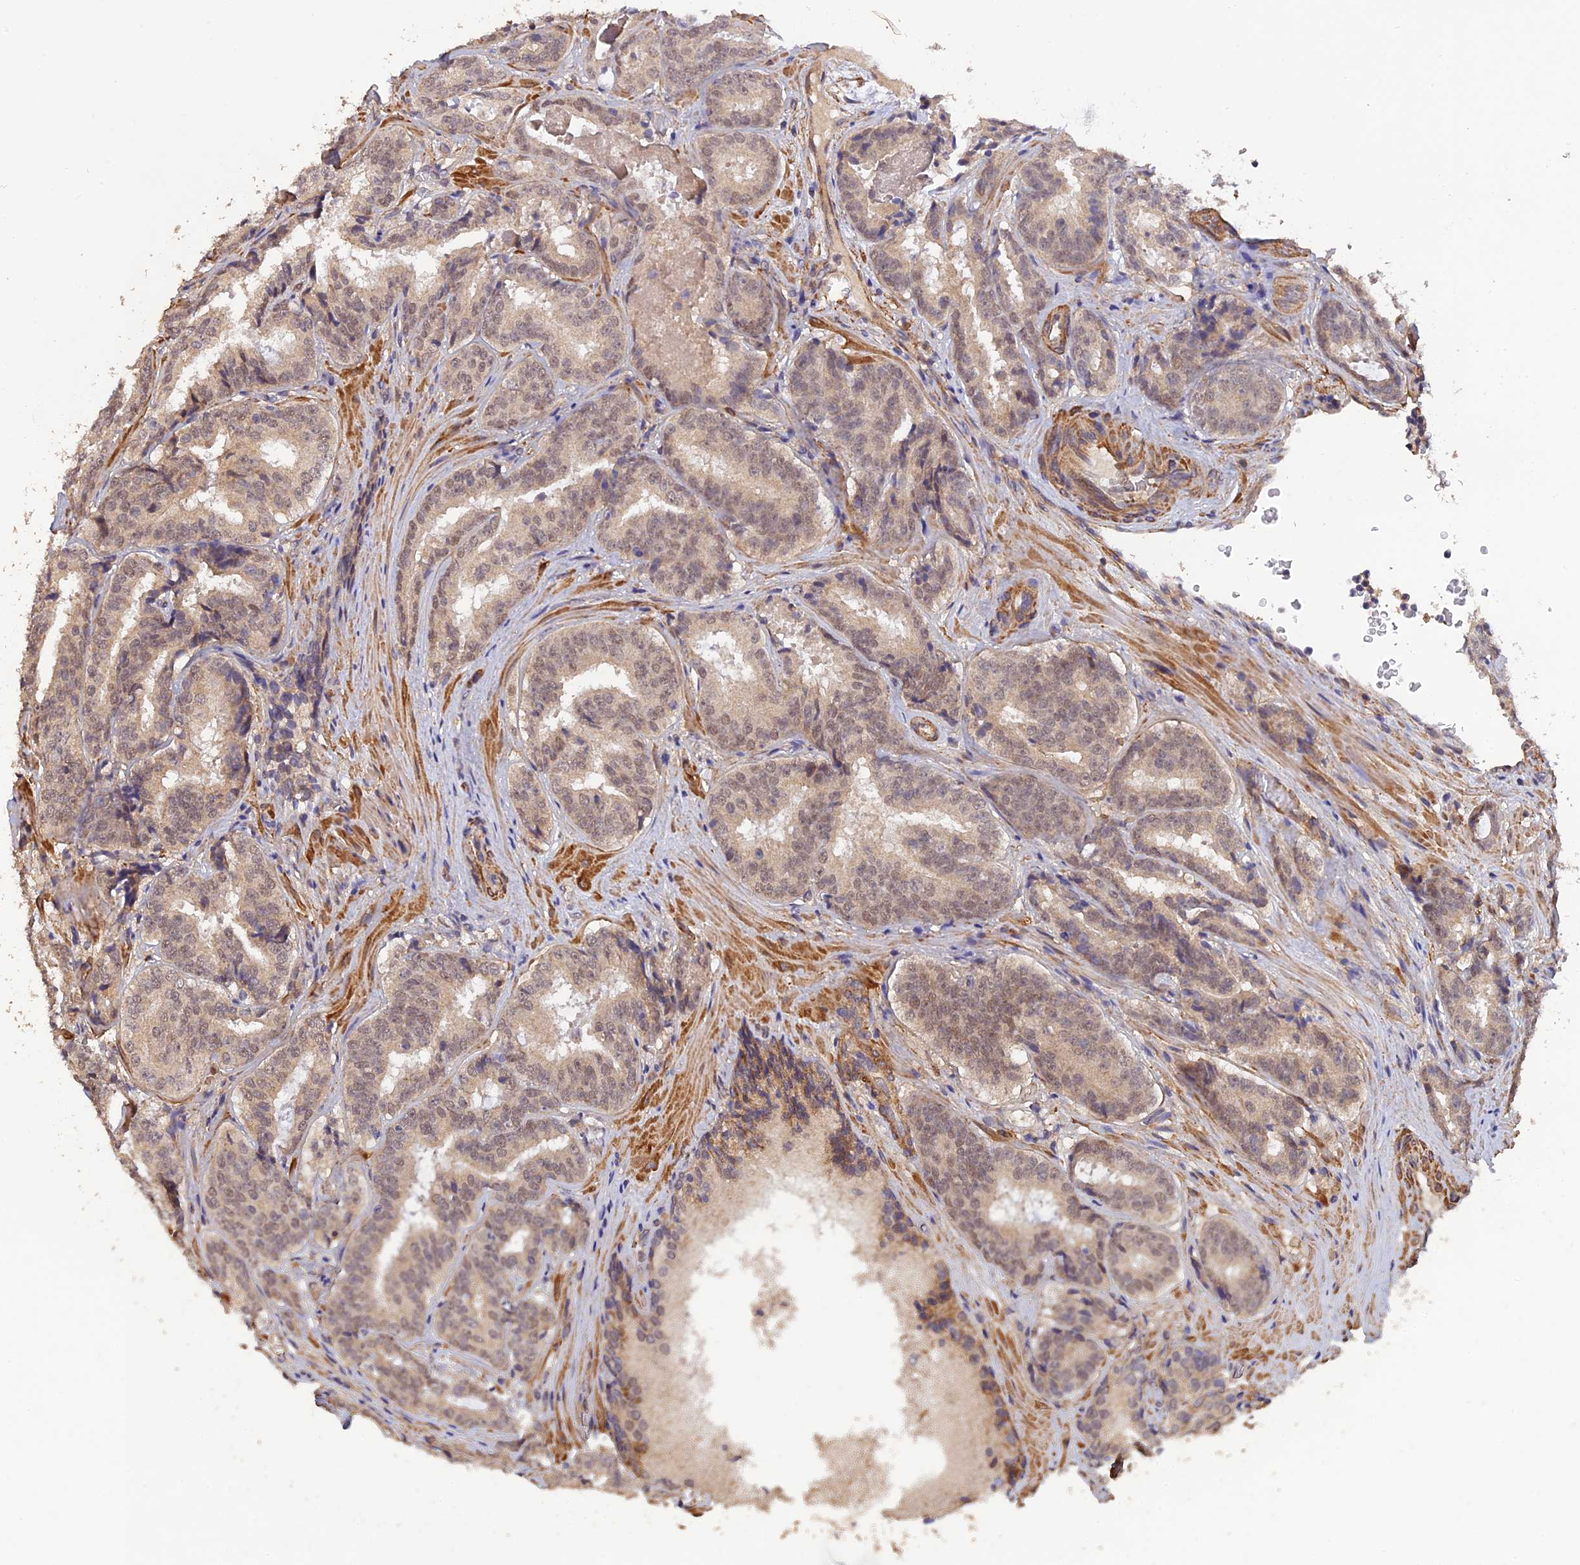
{"staining": {"intensity": "weak", "quantity": "<25%", "location": "nuclear"}, "tissue": "prostate cancer", "cell_type": "Tumor cells", "image_type": "cancer", "snomed": [{"axis": "morphology", "description": "Adenocarcinoma, High grade"}, {"axis": "topography", "description": "Prostate"}], "caption": "Prostate cancer (adenocarcinoma (high-grade)) was stained to show a protein in brown. There is no significant positivity in tumor cells. The staining was performed using DAB to visualize the protein expression in brown, while the nuclei were stained in blue with hematoxylin (Magnification: 20x).", "gene": "PAGR1", "patient": {"sex": "male", "age": 57}}